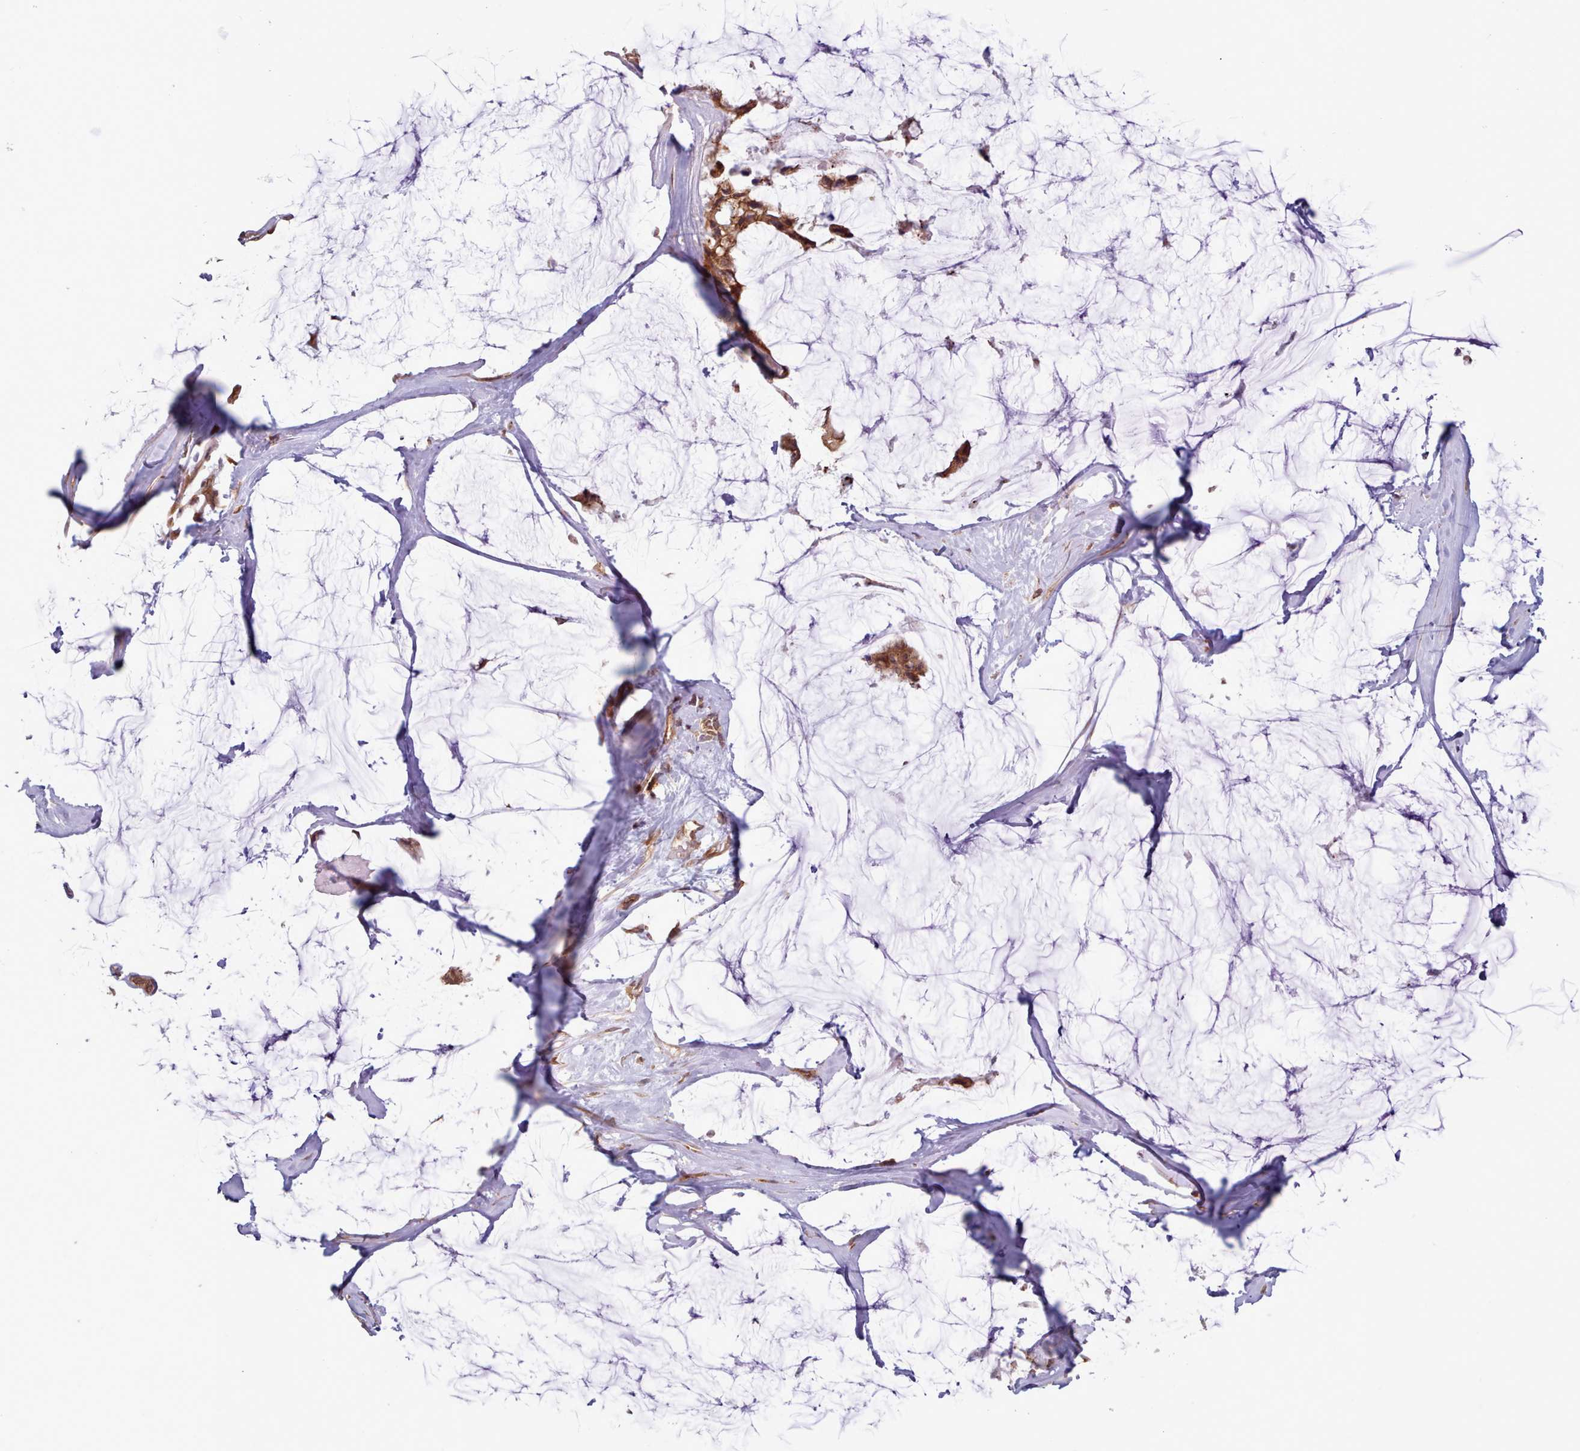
{"staining": {"intensity": "strong", "quantity": ">75%", "location": "cytoplasmic/membranous"}, "tissue": "ovarian cancer", "cell_type": "Tumor cells", "image_type": "cancer", "snomed": [{"axis": "morphology", "description": "Cystadenocarcinoma, mucinous, NOS"}, {"axis": "topography", "description": "Ovary"}], "caption": "Ovarian mucinous cystadenocarcinoma stained for a protein shows strong cytoplasmic/membranous positivity in tumor cells.", "gene": "CRYBG1", "patient": {"sex": "female", "age": 39}}